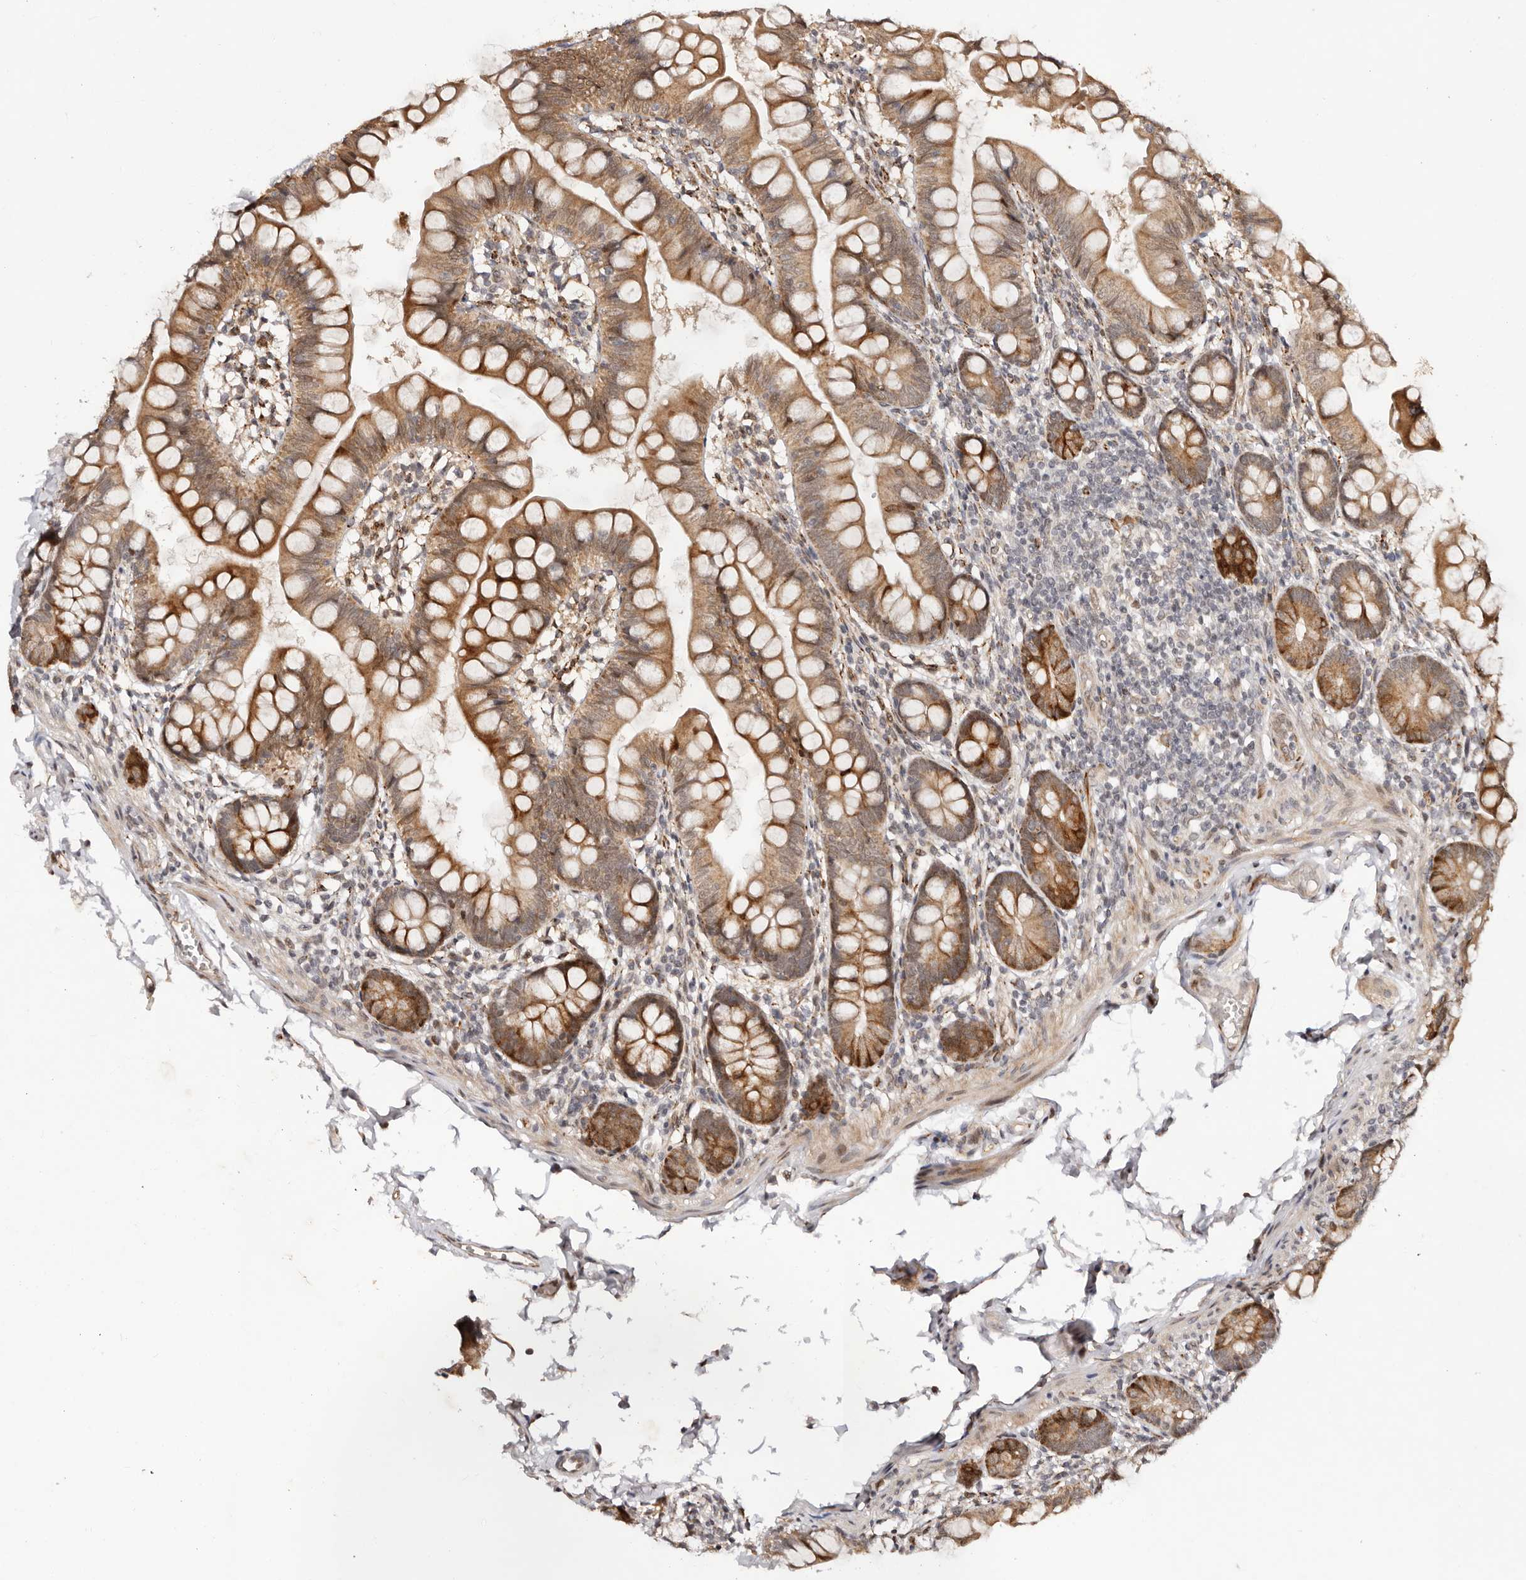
{"staining": {"intensity": "strong", "quantity": ">75%", "location": "cytoplasmic/membranous"}, "tissue": "small intestine", "cell_type": "Glandular cells", "image_type": "normal", "snomed": [{"axis": "morphology", "description": "Normal tissue, NOS"}, {"axis": "topography", "description": "Small intestine"}], "caption": "Small intestine stained with immunohistochemistry reveals strong cytoplasmic/membranous expression in about >75% of glandular cells.", "gene": "BCL2L15", "patient": {"sex": "male", "age": 7}}